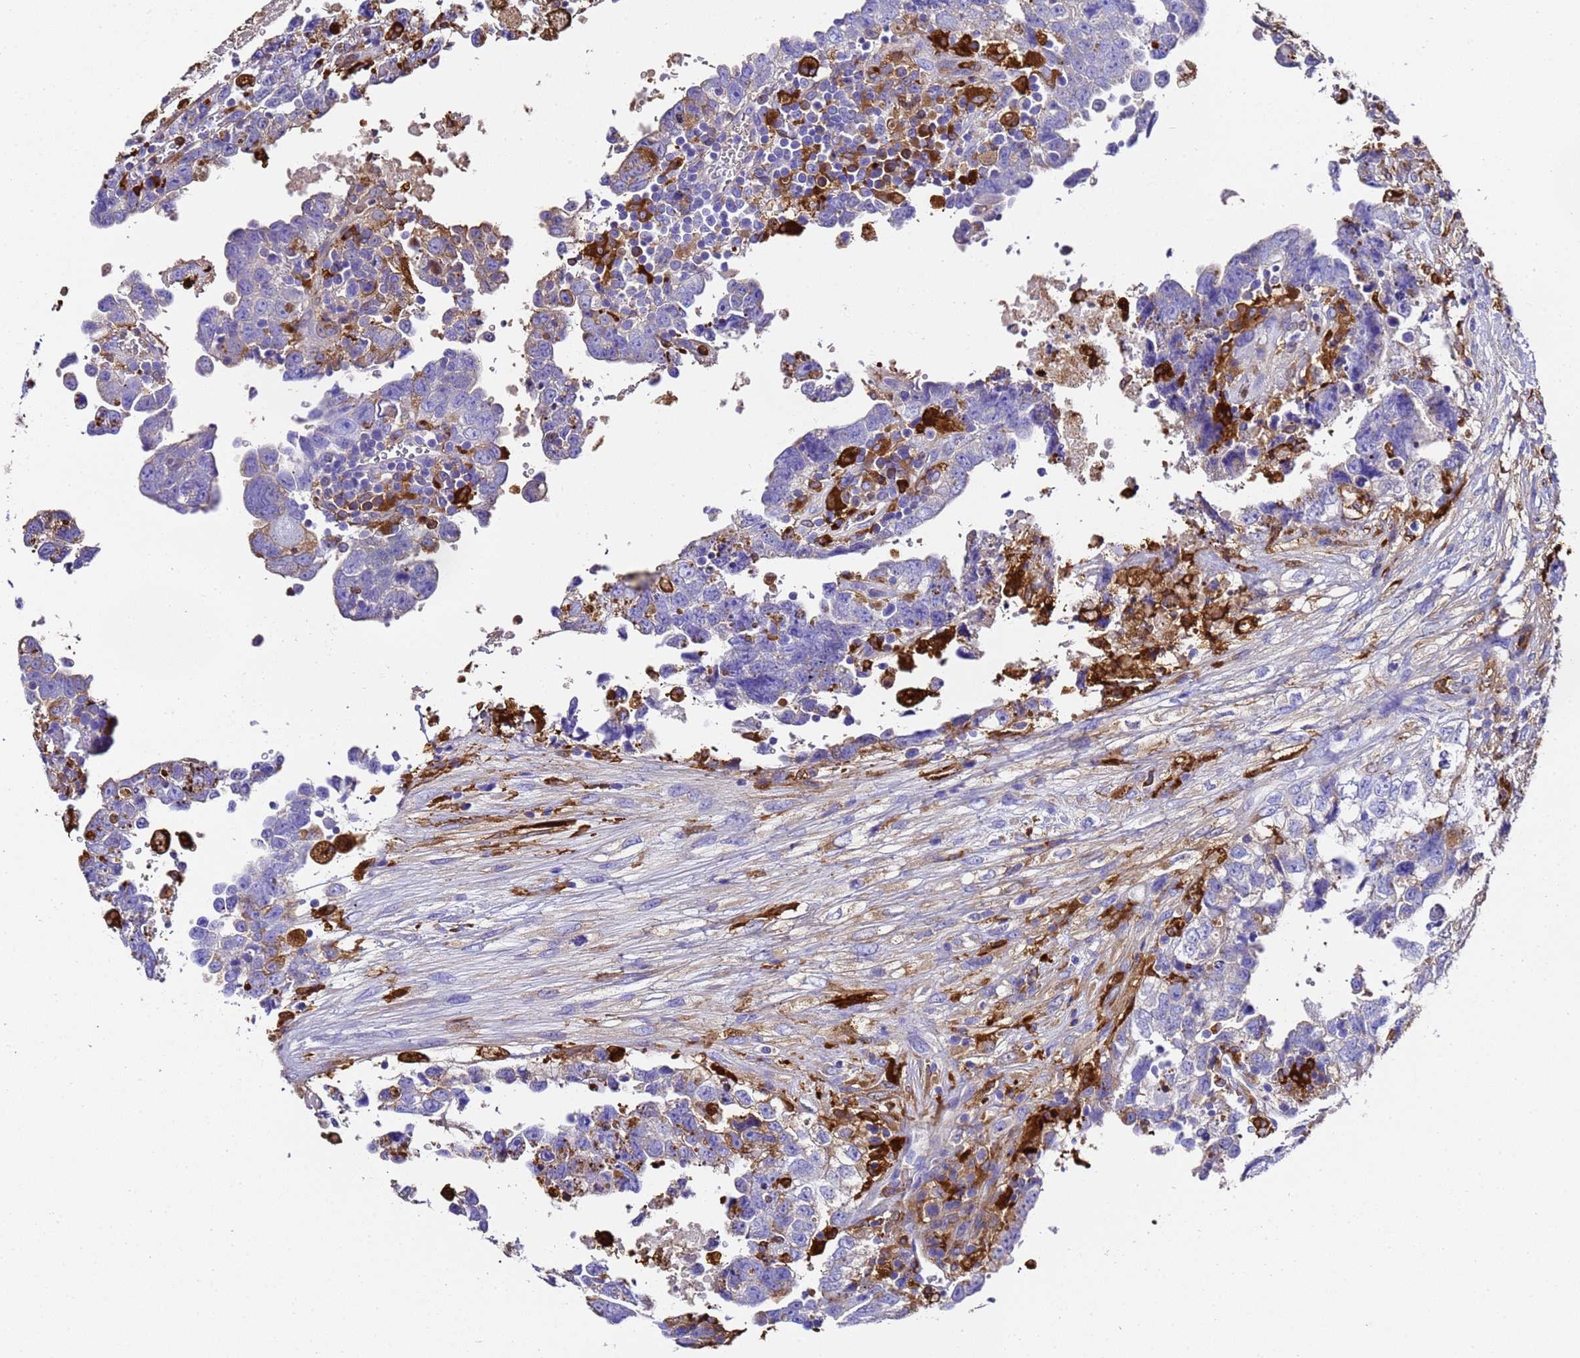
{"staining": {"intensity": "negative", "quantity": "none", "location": "none"}, "tissue": "testis cancer", "cell_type": "Tumor cells", "image_type": "cancer", "snomed": [{"axis": "morphology", "description": "Carcinoma, Embryonal, NOS"}, {"axis": "topography", "description": "Testis"}], "caption": "The immunohistochemistry (IHC) micrograph has no significant staining in tumor cells of testis cancer (embryonal carcinoma) tissue.", "gene": "FTL", "patient": {"sex": "male", "age": 37}}